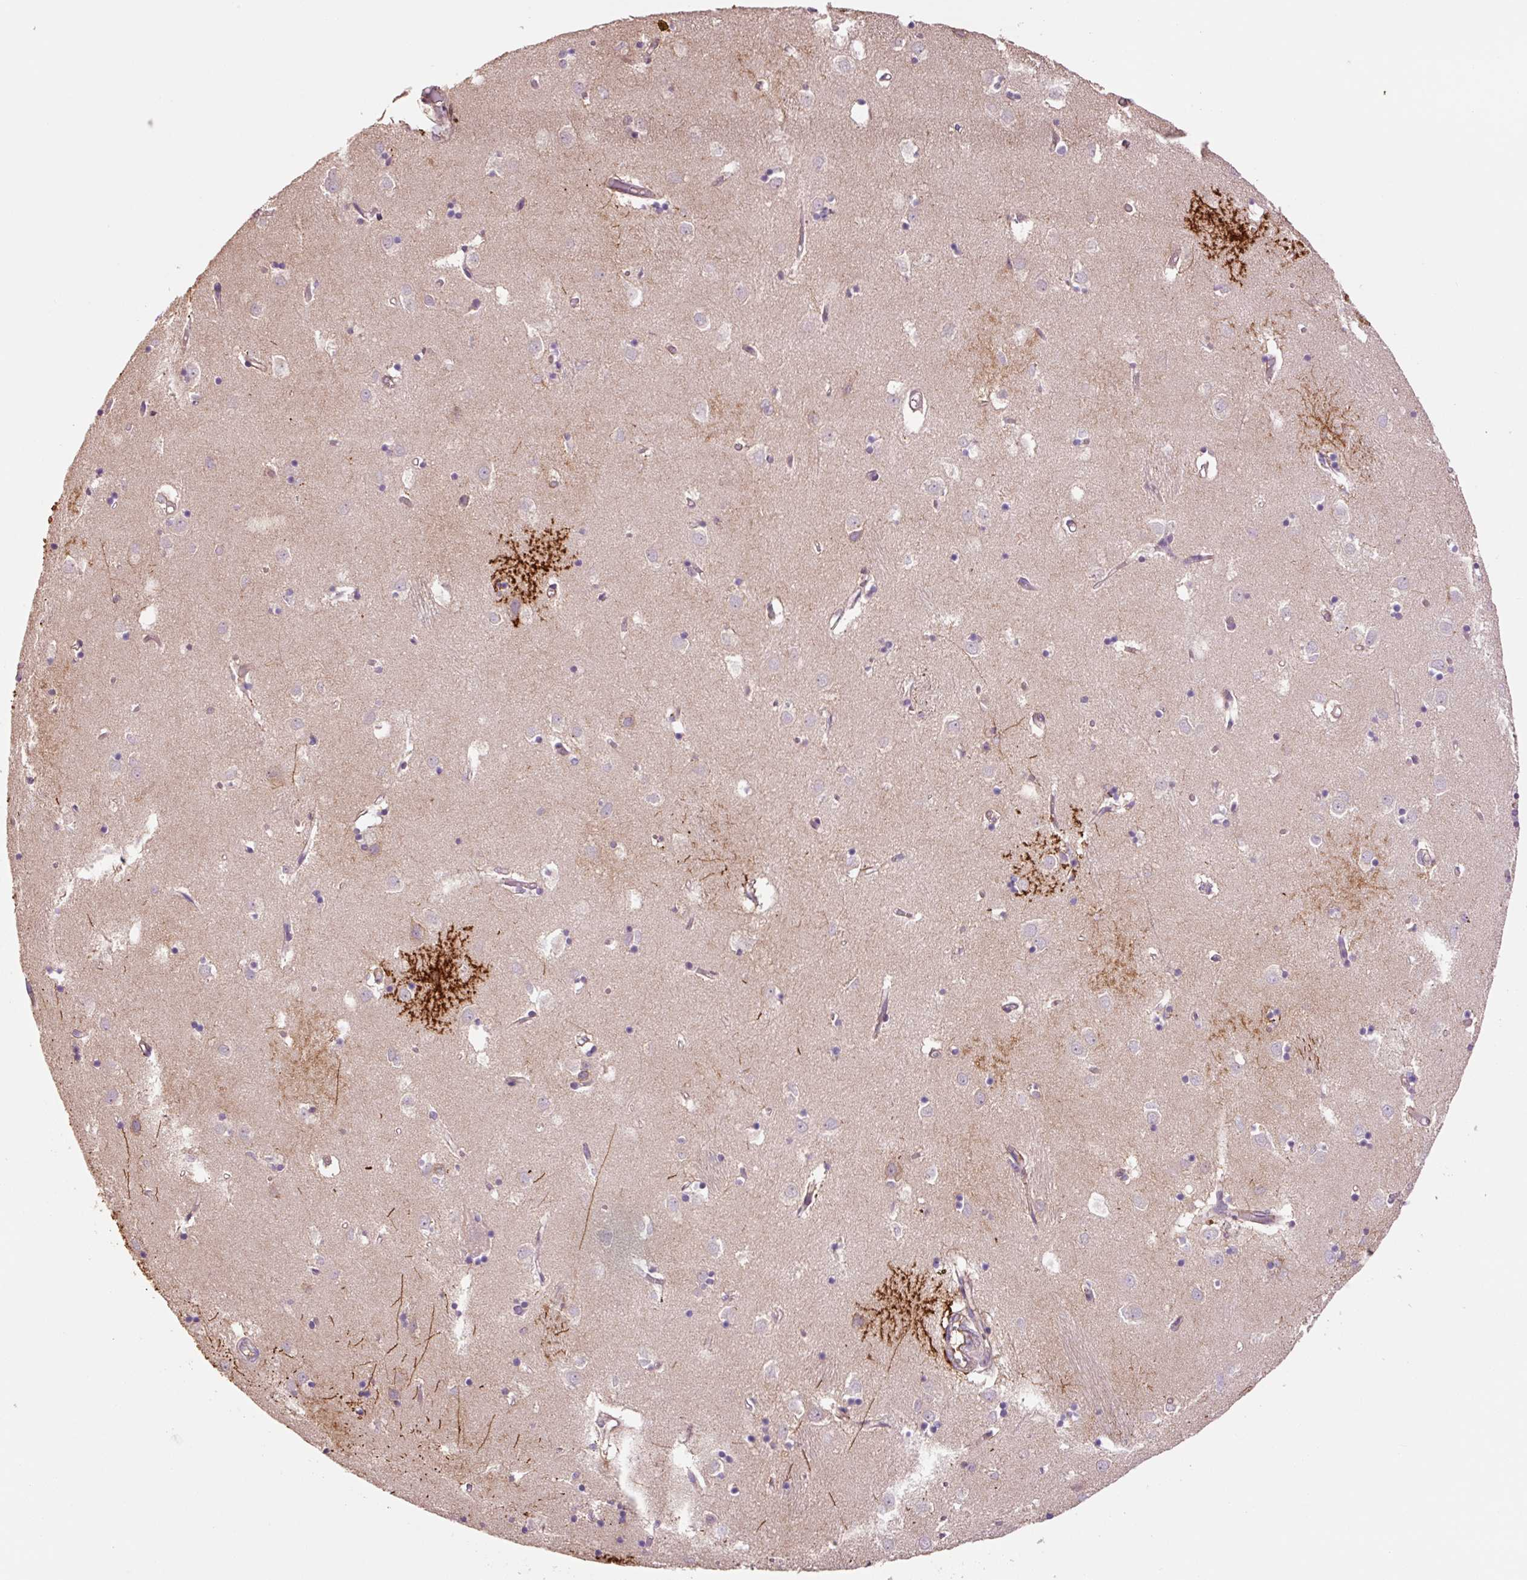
{"staining": {"intensity": "strong", "quantity": "<25%", "location": "cytoplasmic/membranous"}, "tissue": "caudate", "cell_type": "Glial cells", "image_type": "normal", "snomed": [{"axis": "morphology", "description": "Normal tissue, NOS"}, {"axis": "topography", "description": "Lateral ventricle wall"}], "caption": "Immunohistochemistry staining of normal caudate, which reveals medium levels of strong cytoplasmic/membranous positivity in about <25% of glial cells indicating strong cytoplasmic/membranous protein staining. The staining was performed using DAB (brown) for protein detection and nuclei were counterstained in hematoxylin (blue).", "gene": "SLC1A4", "patient": {"sex": "male", "age": 70}}